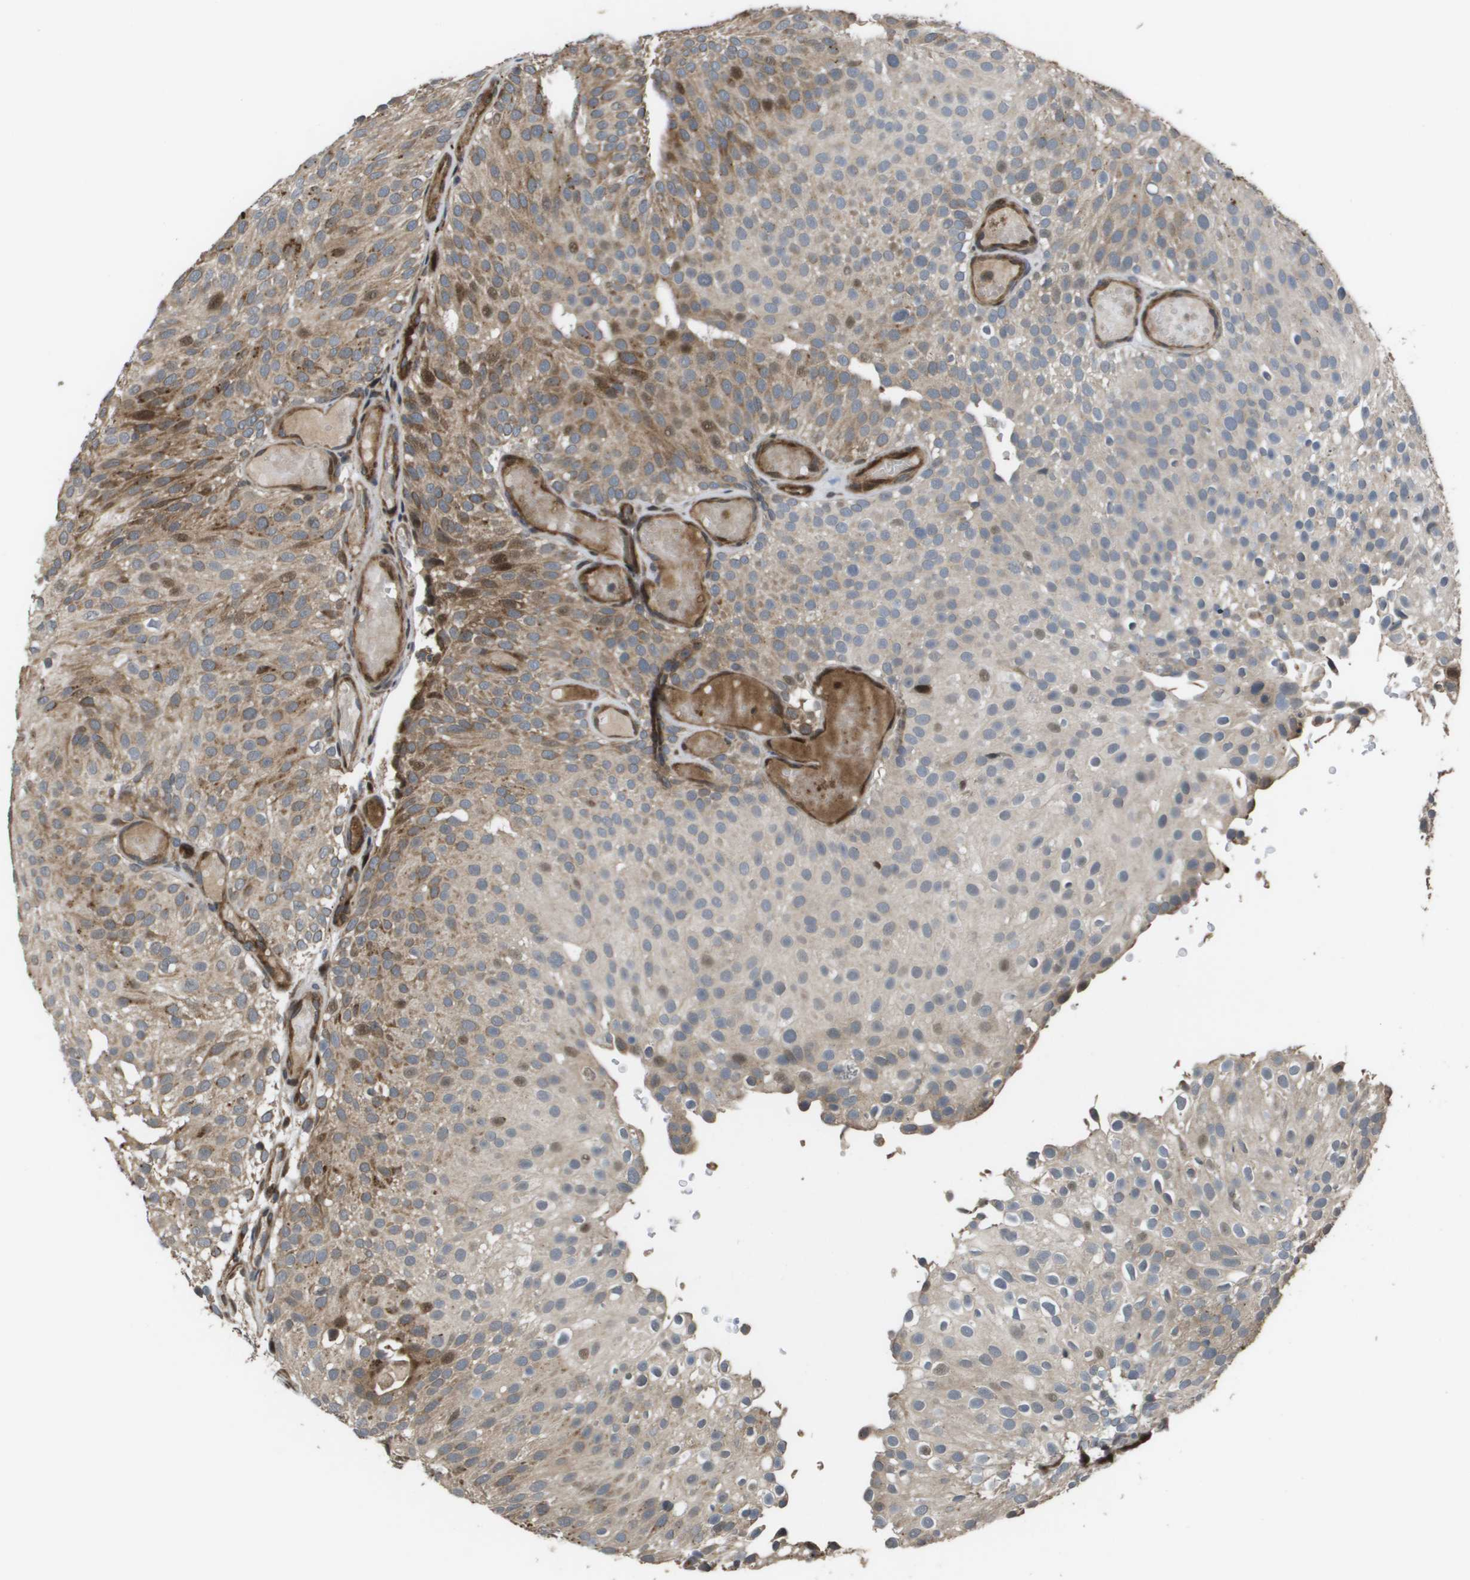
{"staining": {"intensity": "moderate", "quantity": "<25%", "location": "cytoplasmic/membranous"}, "tissue": "urothelial cancer", "cell_type": "Tumor cells", "image_type": "cancer", "snomed": [{"axis": "morphology", "description": "Urothelial carcinoma, Low grade"}, {"axis": "topography", "description": "Urinary bladder"}], "caption": "Immunohistochemical staining of human urothelial cancer displays low levels of moderate cytoplasmic/membranous expression in about <25% of tumor cells. (brown staining indicates protein expression, while blue staining denotes nuclei).", "gene": "AXIN2", "patient": {"sex": "male", "age": 78}}